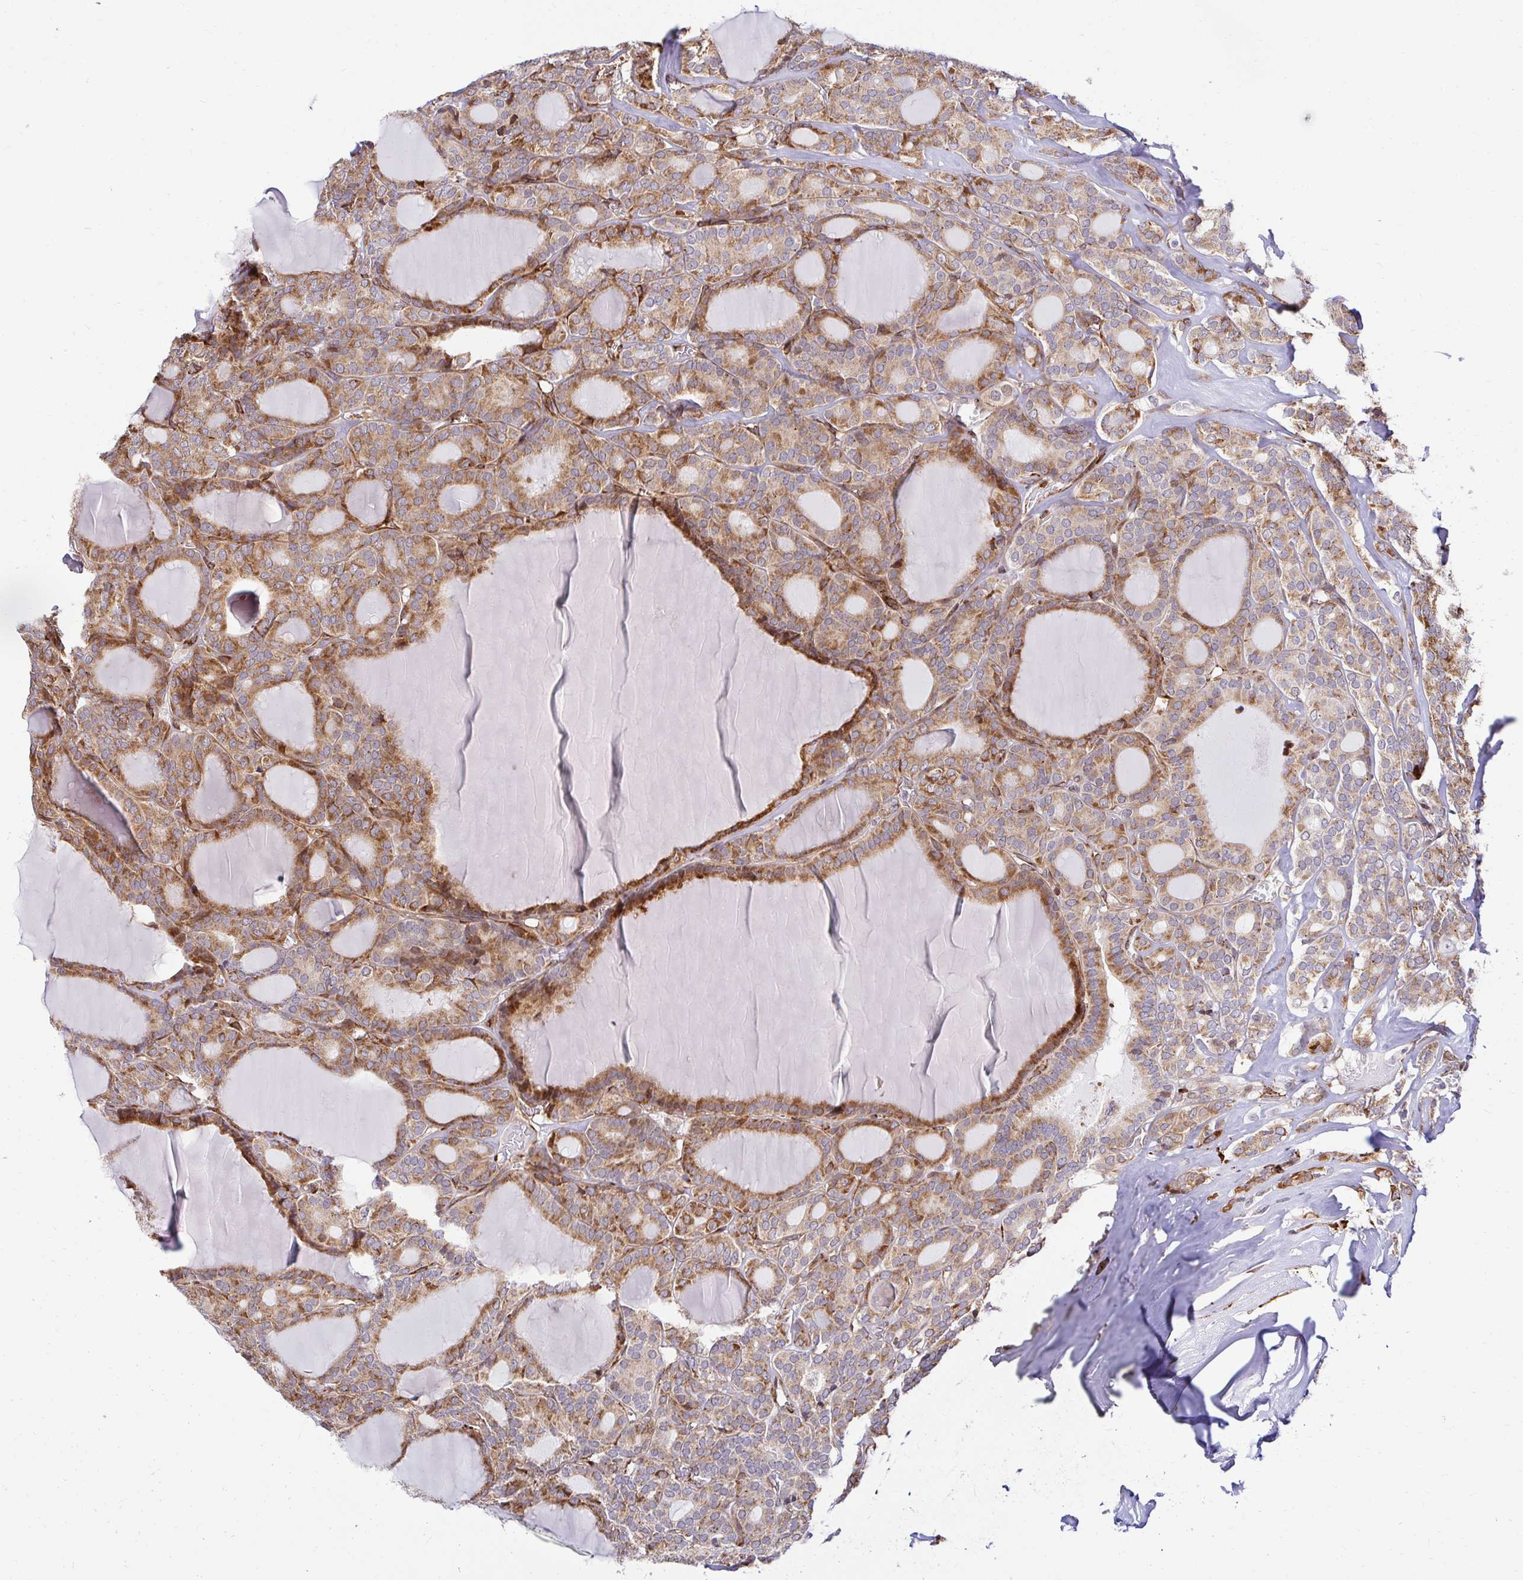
{"staining": {"intensity": "moderate", "quantity": ">75%", "location": "cytoplasmic/membranous"}, "tissue": "thyroid cancer", "cell_type": "Tumor cells", "image_type": "cancer", "snomed": [{"axis": "morphology", "description": "Follicular adenoma carcinoma, NOS"}, {"axis": "topography", "description": "Thyroid gland"}], "caption": "Approximately >75% of tumor cells in thyroid follicular adenoma carcinoma demonstrate moderate cytoplasmic/membranous protein expression as visualized by brown immunohistochemical staining.", "gene": "HPS1", "patient": {"sex": "male", "age": 74}}